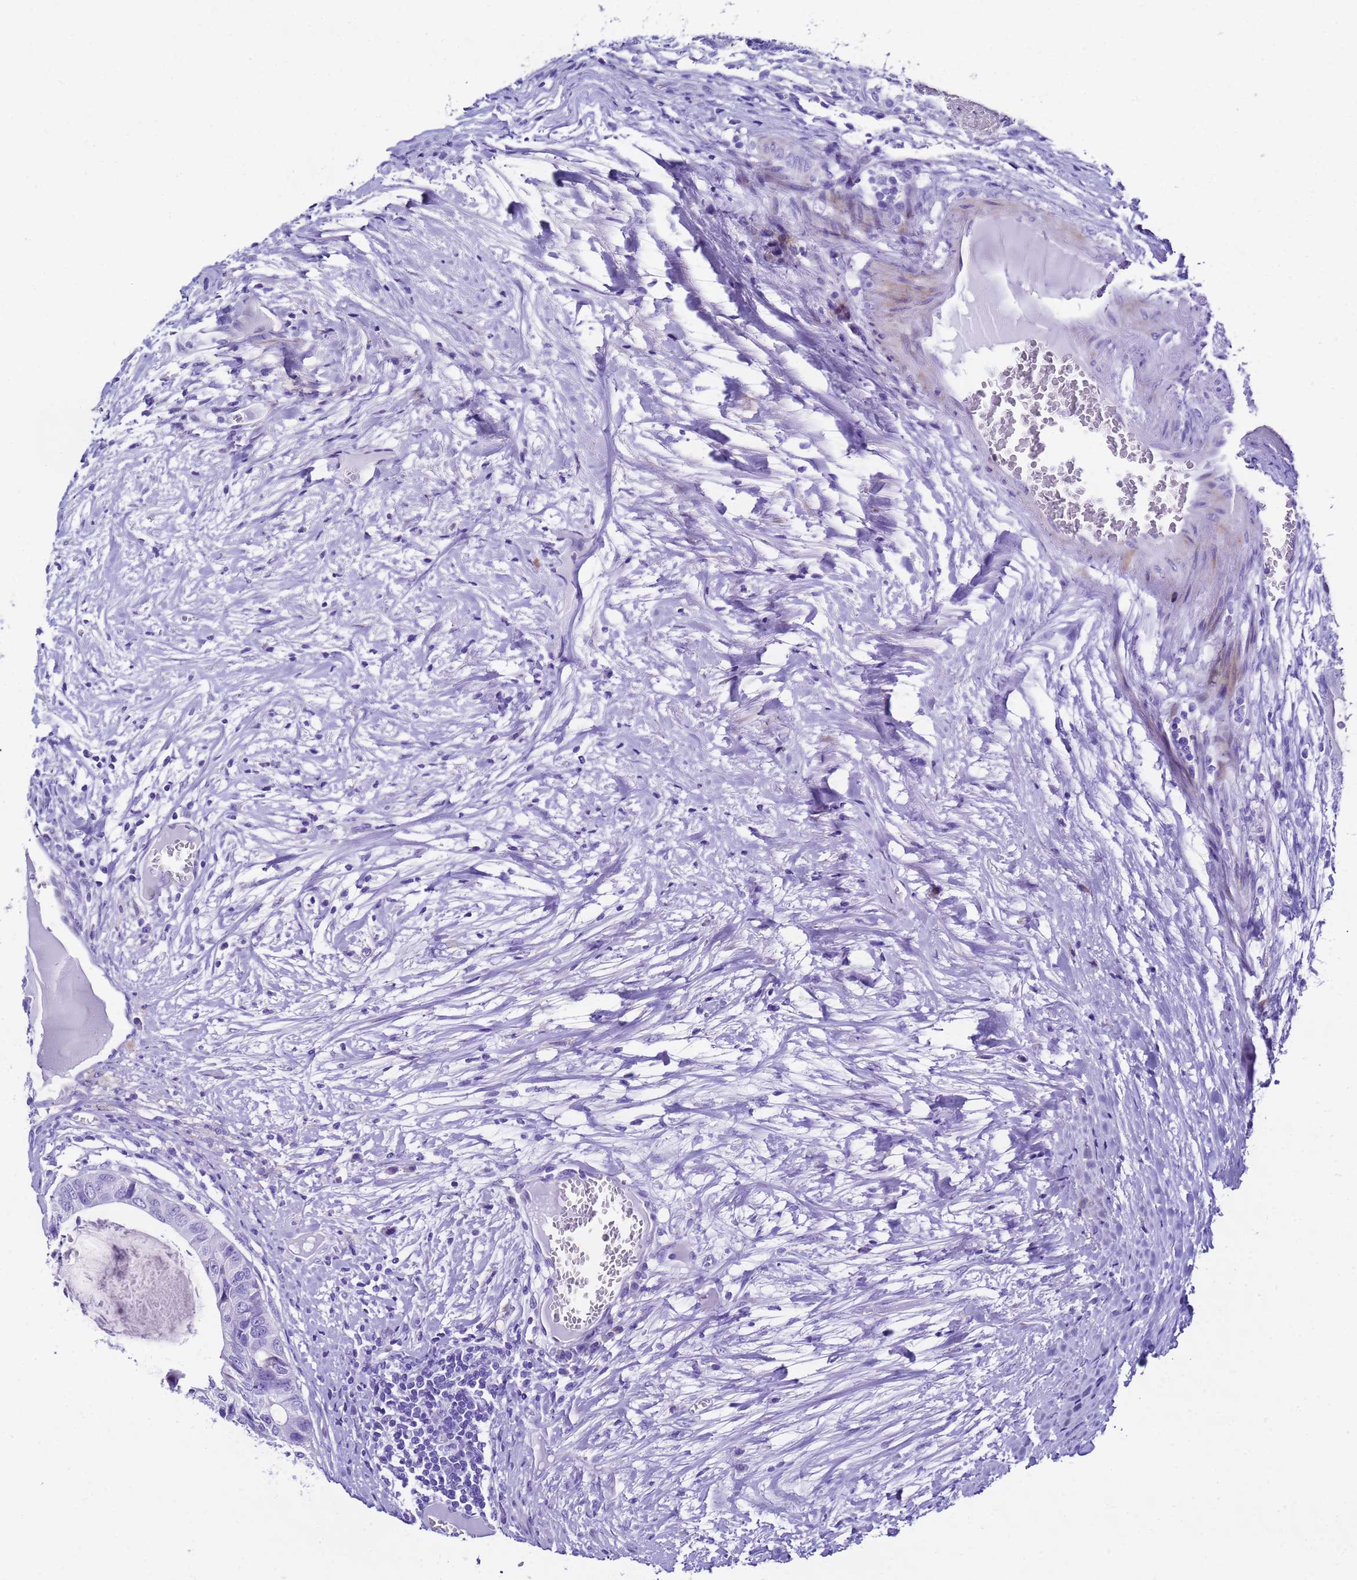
{"staining": {"intensity": "negative", "quantity": "none", "location": "none"}, "tissue": "colorectal cancer", "cell_type": "Tumor cells", "image_type": "cancer", "snomed": [{"axis": "morphology", "description": "Adenocarcinoma, NOS"}, {"axis": "topography", "description": "Colon"}], "caption": "An immunohistochemistry (IHC) micrograph of colorectal cancer (adenocarcinoma) is shown. There is no staining in tumor cells of colorectal cancer (adenocarcinoma).", "gene": "UGT2B10", "patient": {"sex": "male", "age": 85}}